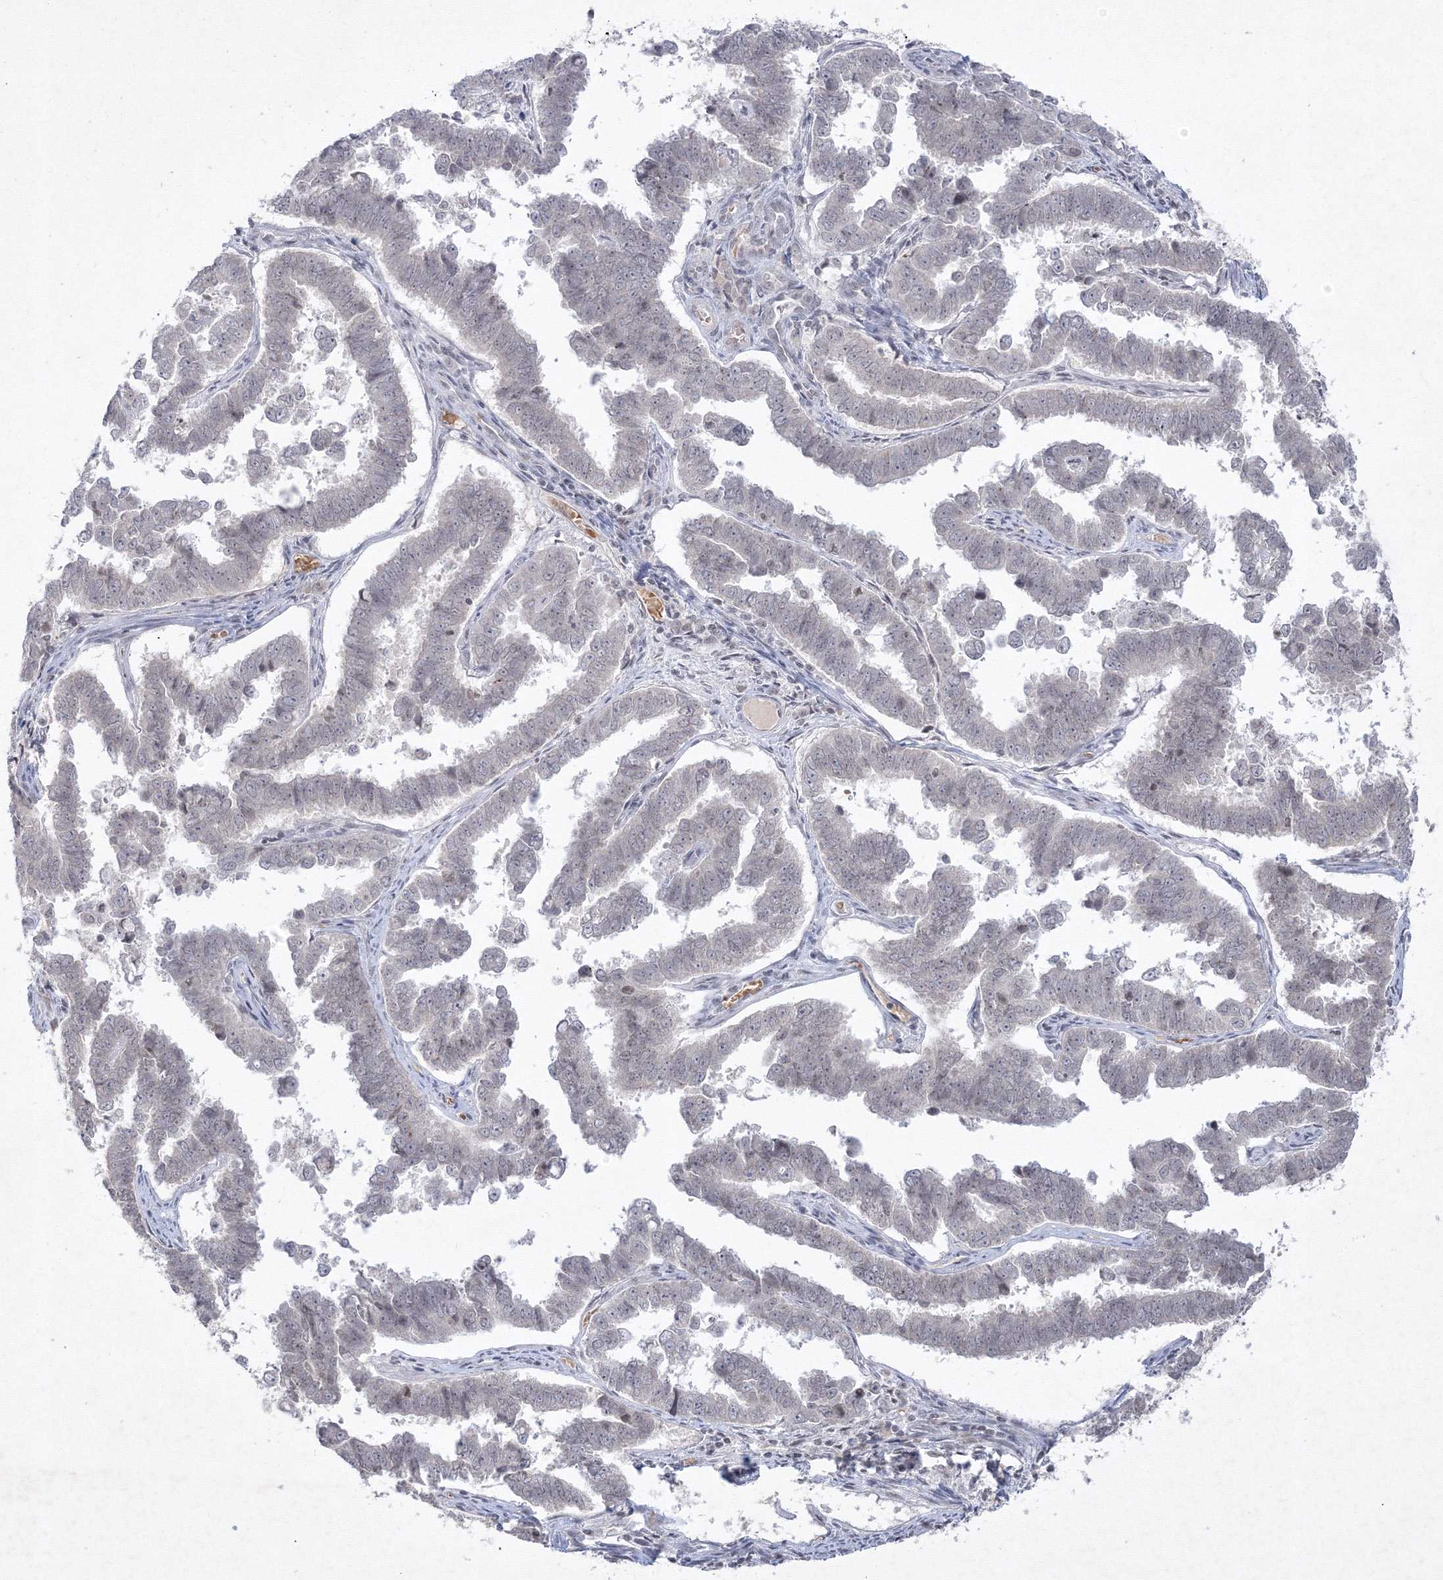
{"staining": {"intensity": "negative", "quantity": "none", "location": "none"}, "tissue": "endometrial cancer", "cell_type": "Tumor cells", "image_type": "cancer", "snomed": [{"axis": "morphology", "description": "Adenocarcinoma, NOS"}, {"axis": "topography", "description": "Endometrium"}], "caption": "IHC of human adenocarcinoma (endometrial) displays no positivity in tumor cells. Brightfield microscopy of IHC stained with DAB (3,3'-diaminobenzidine) (brown) and hematoxylin (blue), captured at high magnification.", "gene": "NXPE3", "patient": {"sex": "female", "age": 75}}